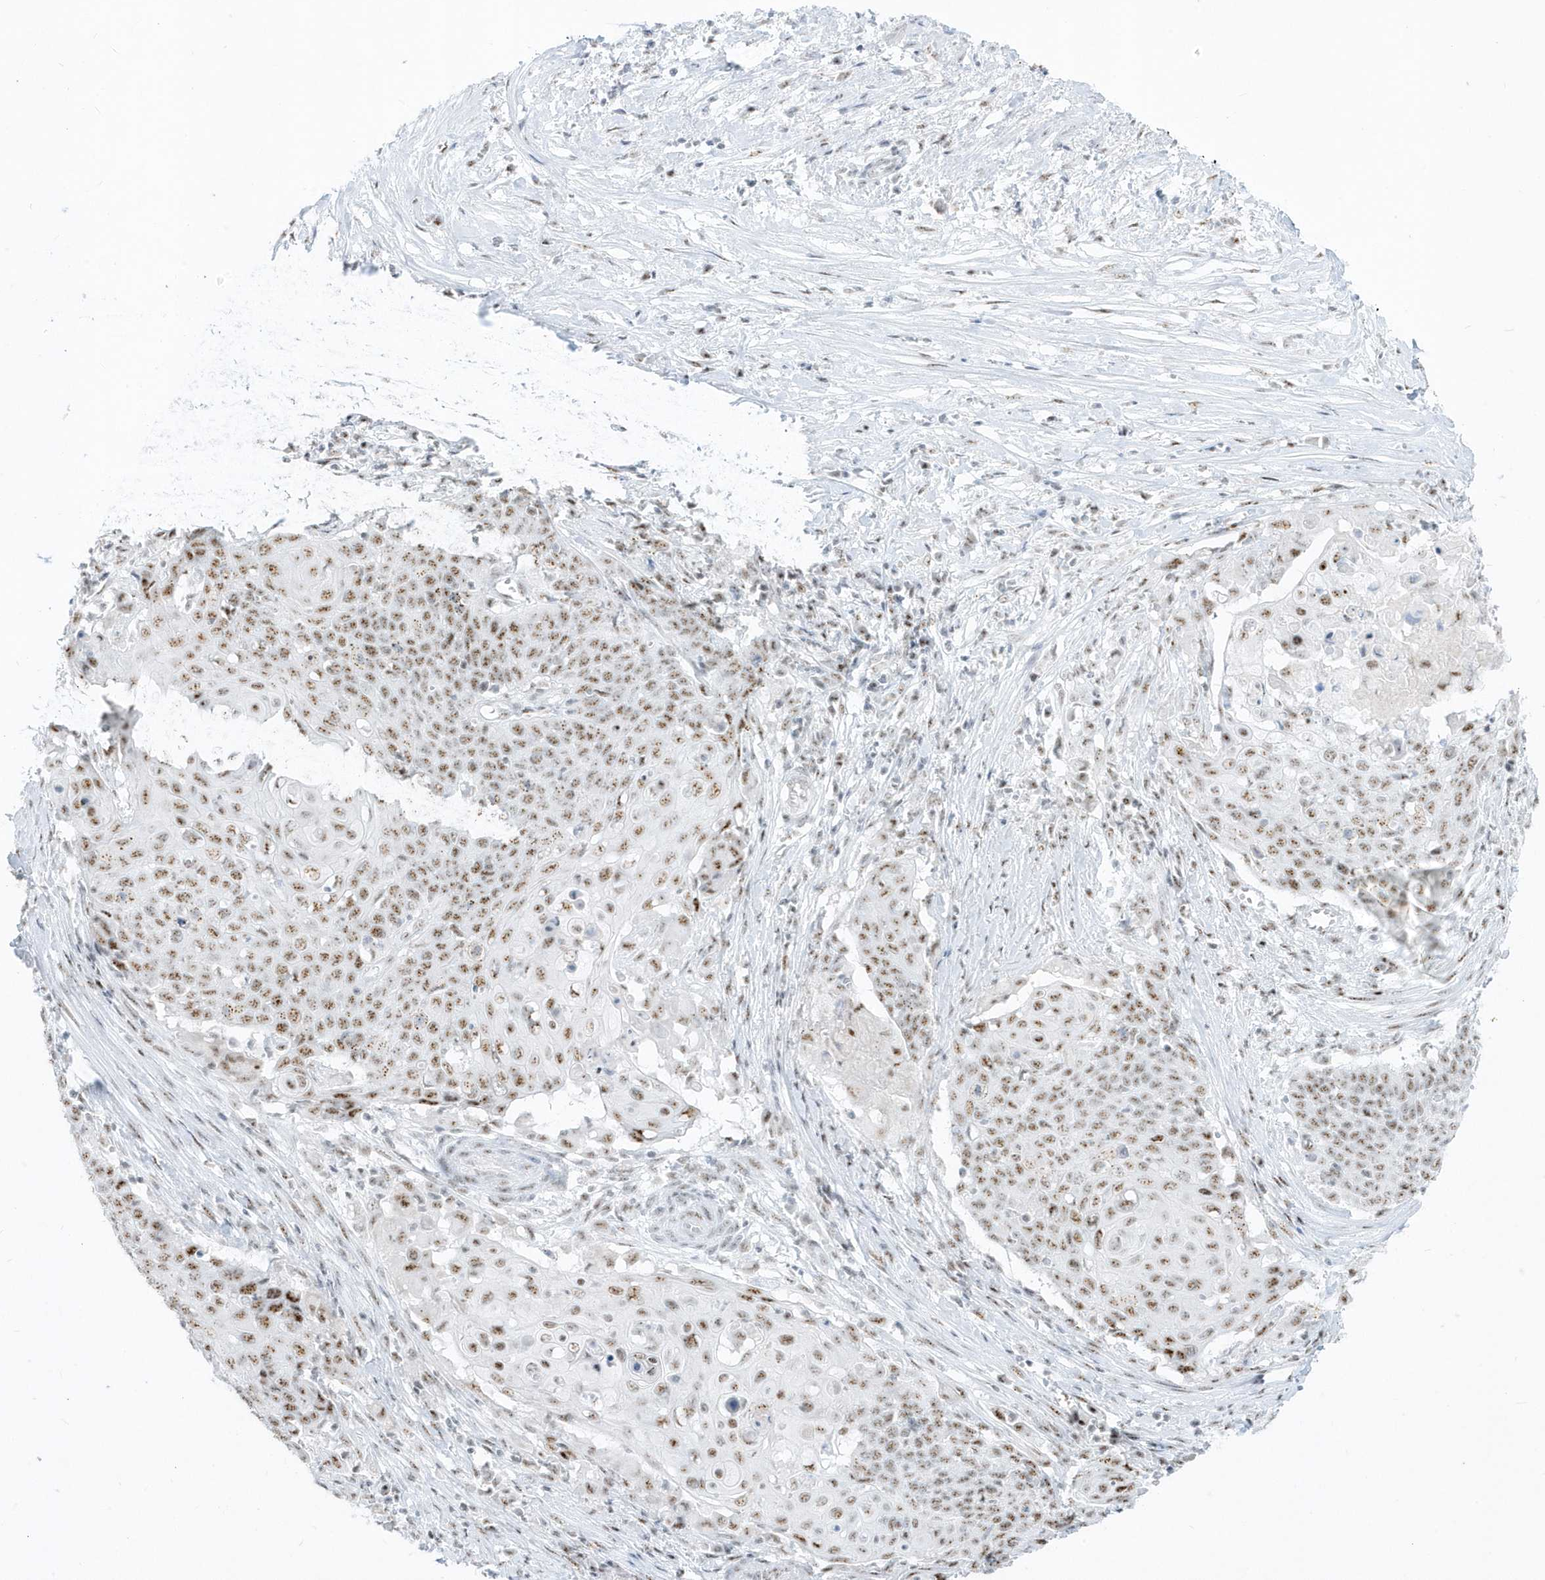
{"staining": {"intensity": "moderate", "quantity": ">75%", "location": "nuclear"}, "tissue": "cervical cancer", "cell_type": "Tumor cells", "image_type": "cancer", "snomed": [{"axis": "morphology", "description": "Squamous cell carcinoma, NOS"}, {"axis": "topography", "description": "Cervix"}], "caption": "Cervical squamous cell carcinoma tissue exhibits moderate nuclear positivity in about >75% of tumor cells", "gene": "PLEKHN1", "patient": {"sex": "female", "age": 39}}